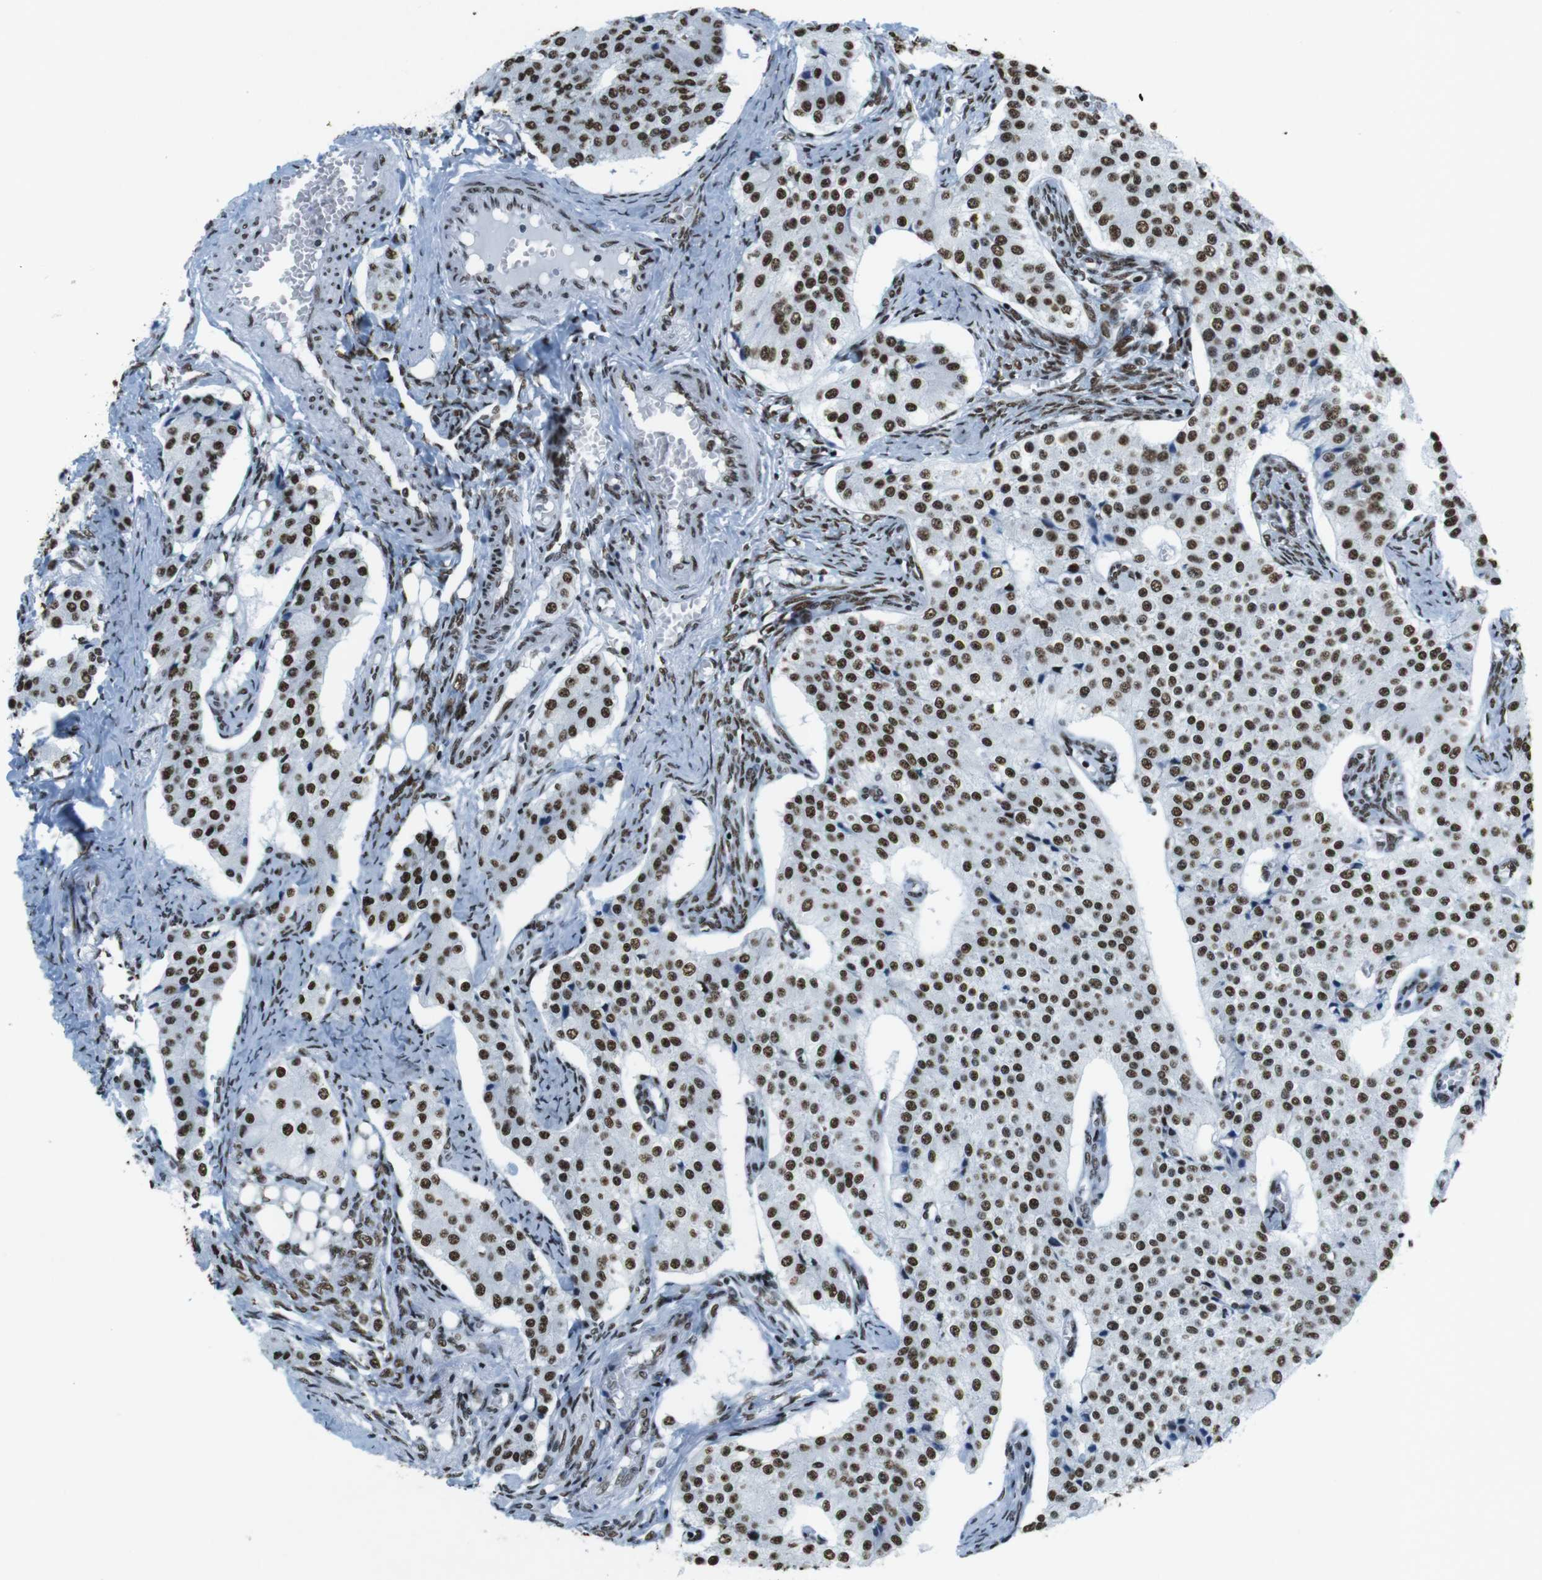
{"staining": {"intensity": "strong", "quantity": ">75%", "location": "nuclear"}, "tissue": "carcinoid", "cell_type": "Tumor cells", "image_type": "cancer", "snomed": [{"axis": "morphology", "description": "Carcinoid, malignant, NOS"}, {"axis": "topography", "description": "Colon"}], "caption": "Strong nuclear protein positivity is appreciated in about >75% of tumor cells in carcinoid.", "gene": "CITED2", "patient": {"sex": "female", "age": 52}}